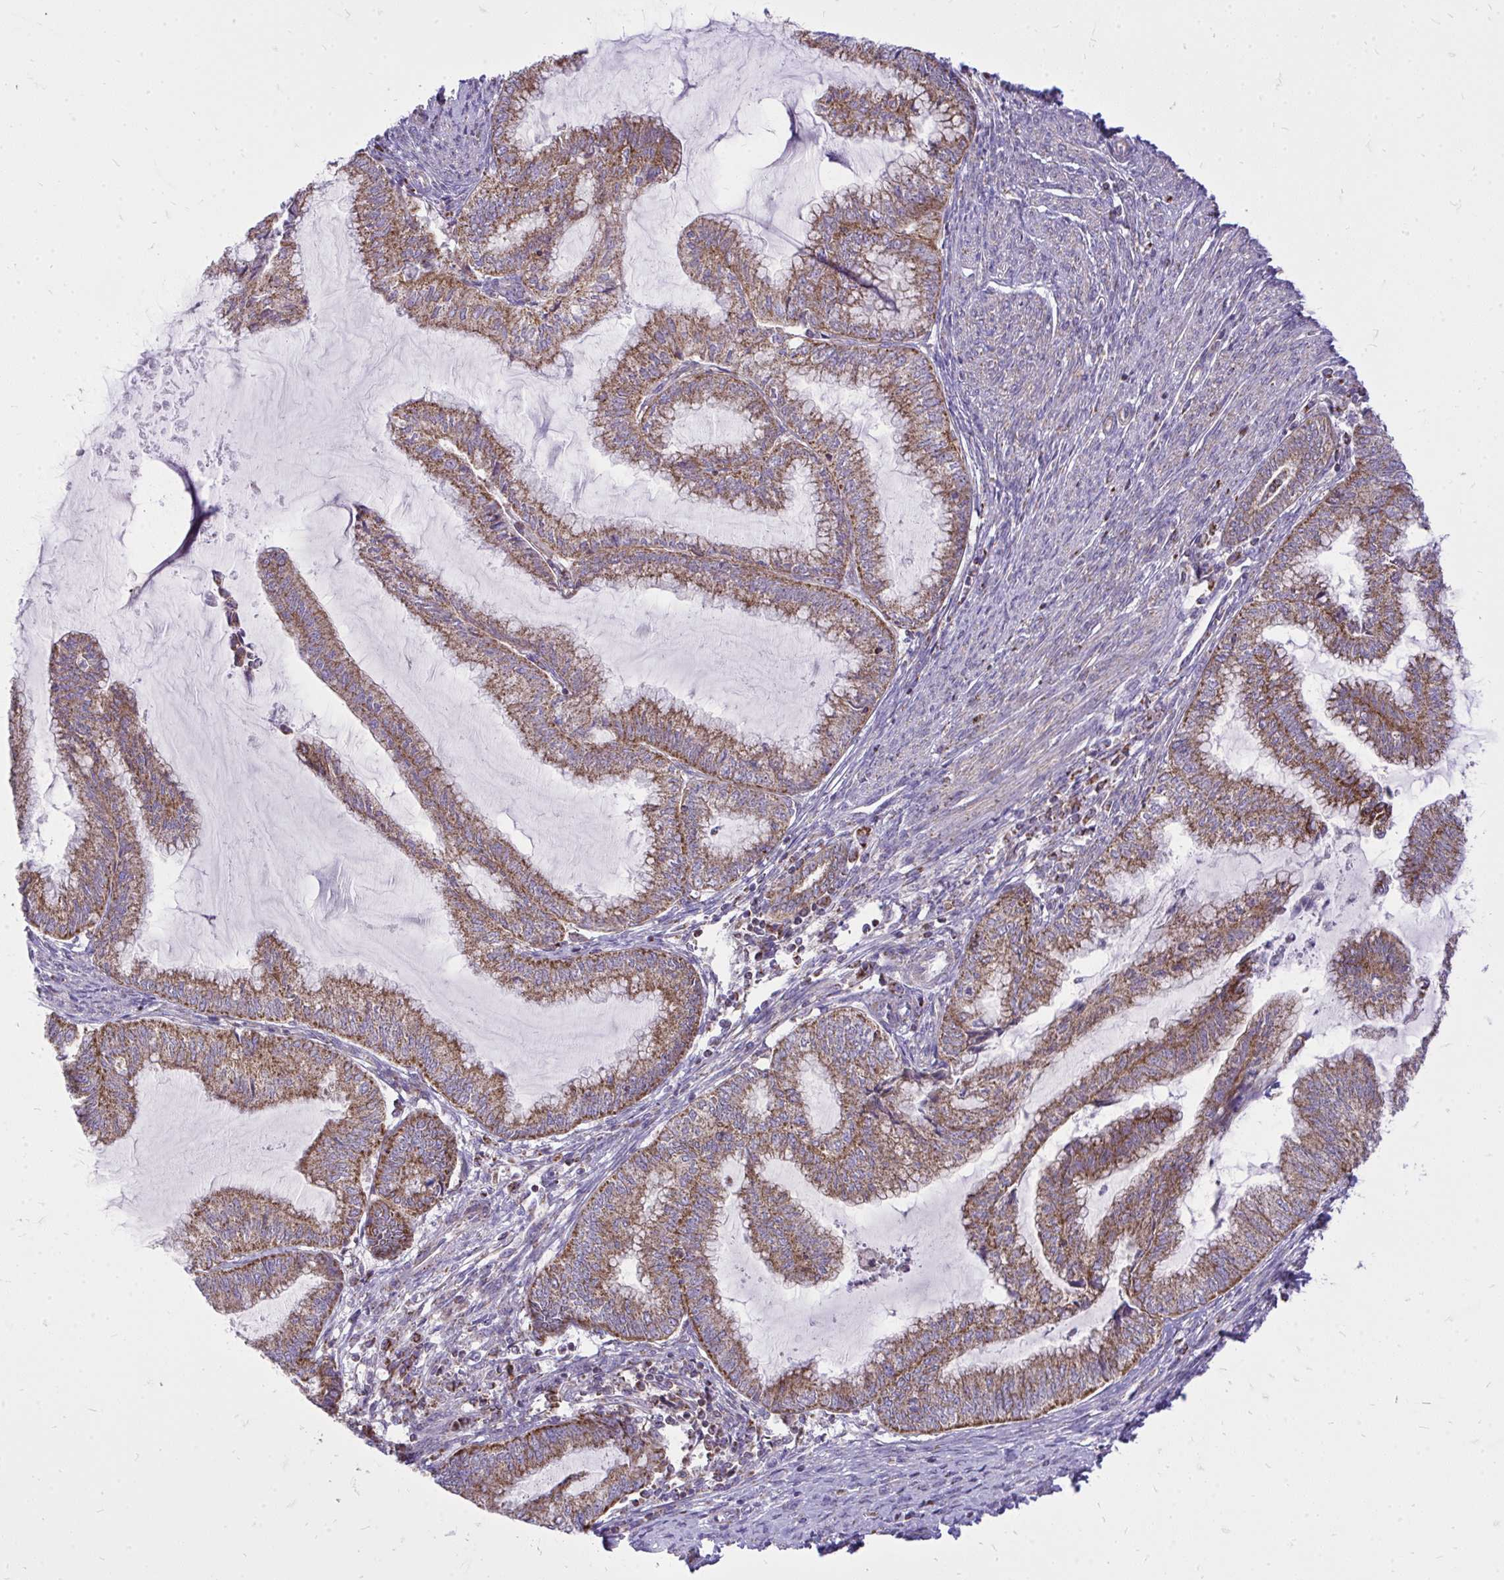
{"staining": {"intensity": "moderate", "quantity": ">75%", "location": "cytoplasmic/membranous"}, "tissue": "endometrial cancer", "cell_type": "Tumor cells", "image_type": "cancer", "snomed": [{"axis": "morphology", "description": "Adenocarcinoma, NOS"}, {"axis": "topography", "description": "Endometrium"}], "caption": "Immunohistochemical staining of adenocarcinoma (endometrial) reveals medium levels of moderate cytoplasmic/membranous staining in approximately >75% of tumor cells.", "gene": "SPTBN2", "patient": {"sex": "female", "age": 79}}